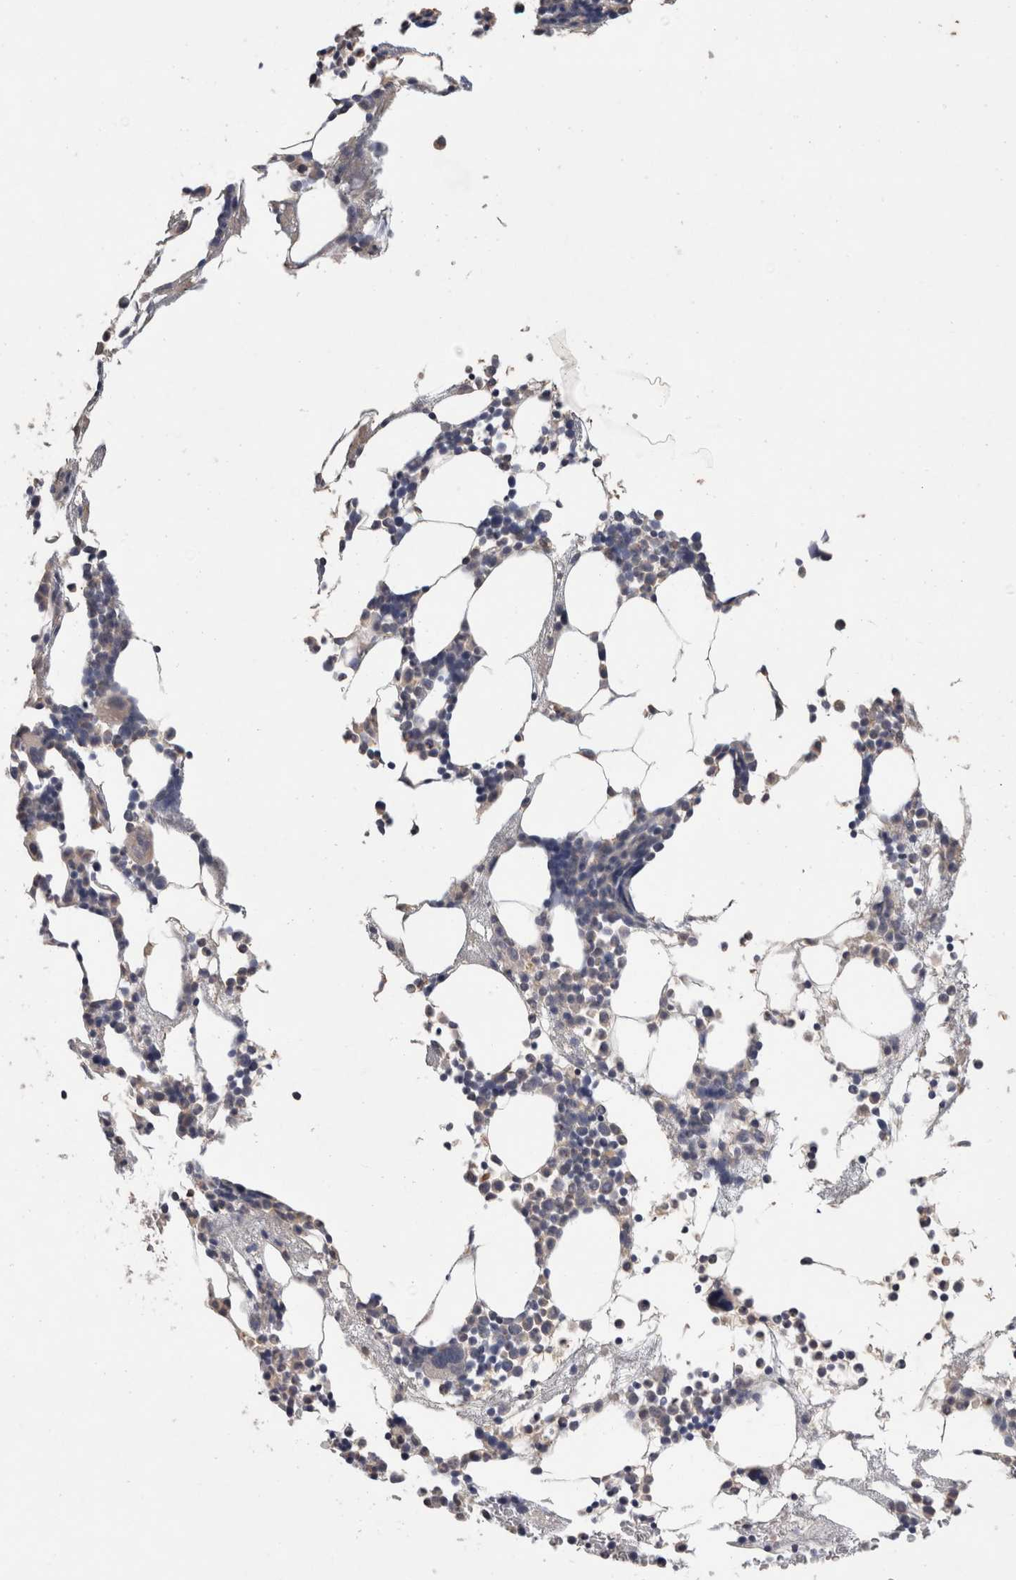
{"staining": {"intensity": "weak", "quantity": "25%-75%", "location": "cytoplasmic/membranous"}, "tissue": "bone marrow", "cell_type": "Hematopoietic cells", "image_type": "normal", "snomed": [{"axis": "morphology", "description": "Normal tissue, NOS"}, {"axis": "morphology", "description": "Inflammation, NOS"}, {"axis": "topography", "description": "Bone marrow"}], "caption": "Weak cytoplasmic/membranous protein positivity is appreciated in approximately 25%-75% of hematopoietic cells in bone marrow.", "gene": "FHOD3", "patient": {"sex": "female", "age": 67}}